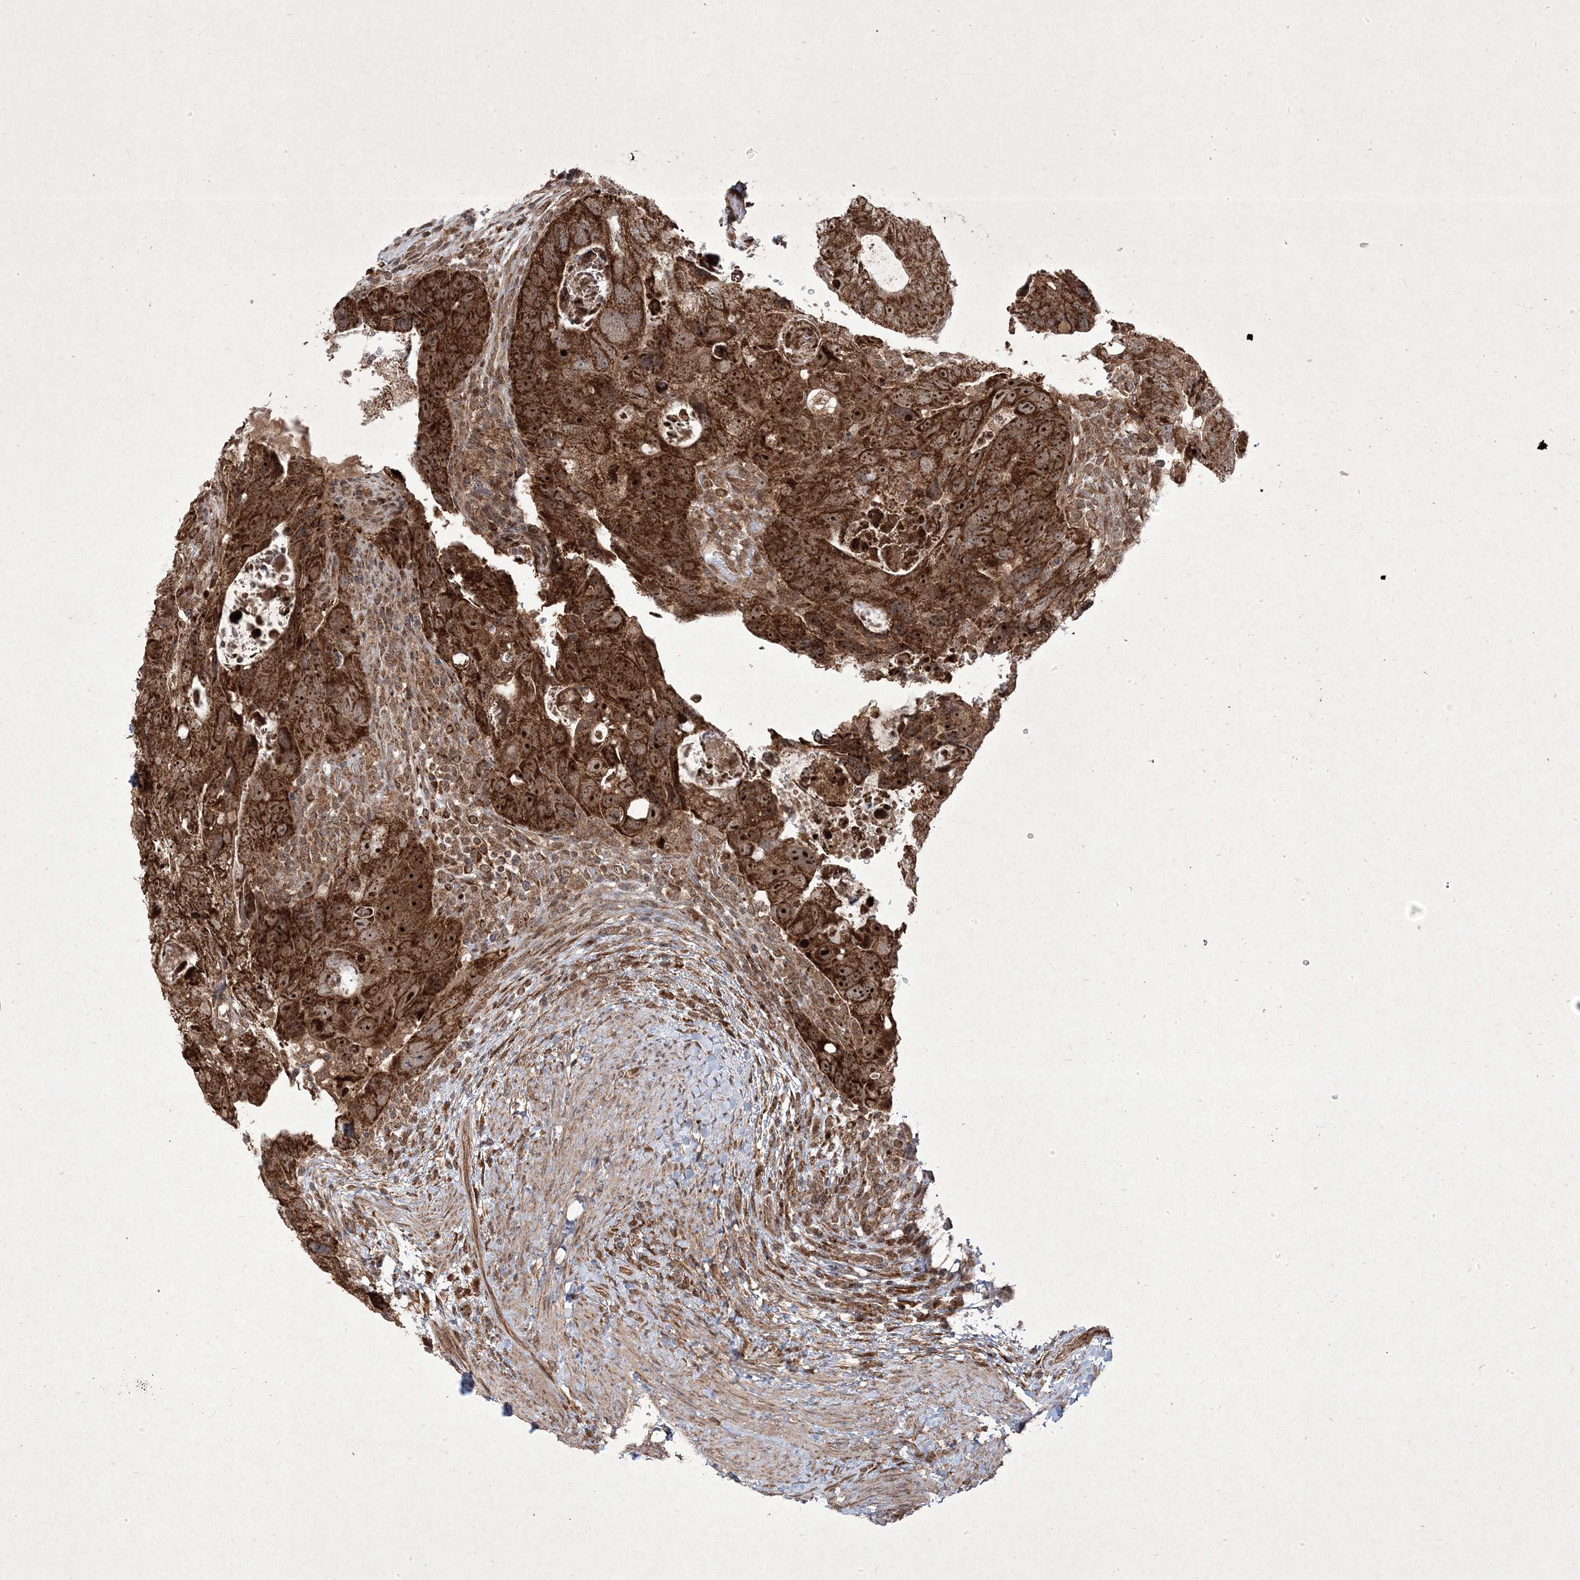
{"staining": {"intensity": "strong", "quantity": ">75%", "location": "cytoplasmic/membranous,nuclear"}, "tissue": "colorectal cancer", "cell_type": "Tumor cells", "image_type": "cancer", "snomed": [{"axis": "morphology", "description": "Adenocarcinoma, NOS"}, {"axis": "topography", "description": "Rectum"}], "caption": "Human colorectal adenocarcinoma stained with a brown dye demonstrates strong cytoplasmic/membranous and nuclear positive positivity in about >75% of tumor cells.", "gene": "PLEKHM2", "patient": {"sex": "male", "age": 59}}